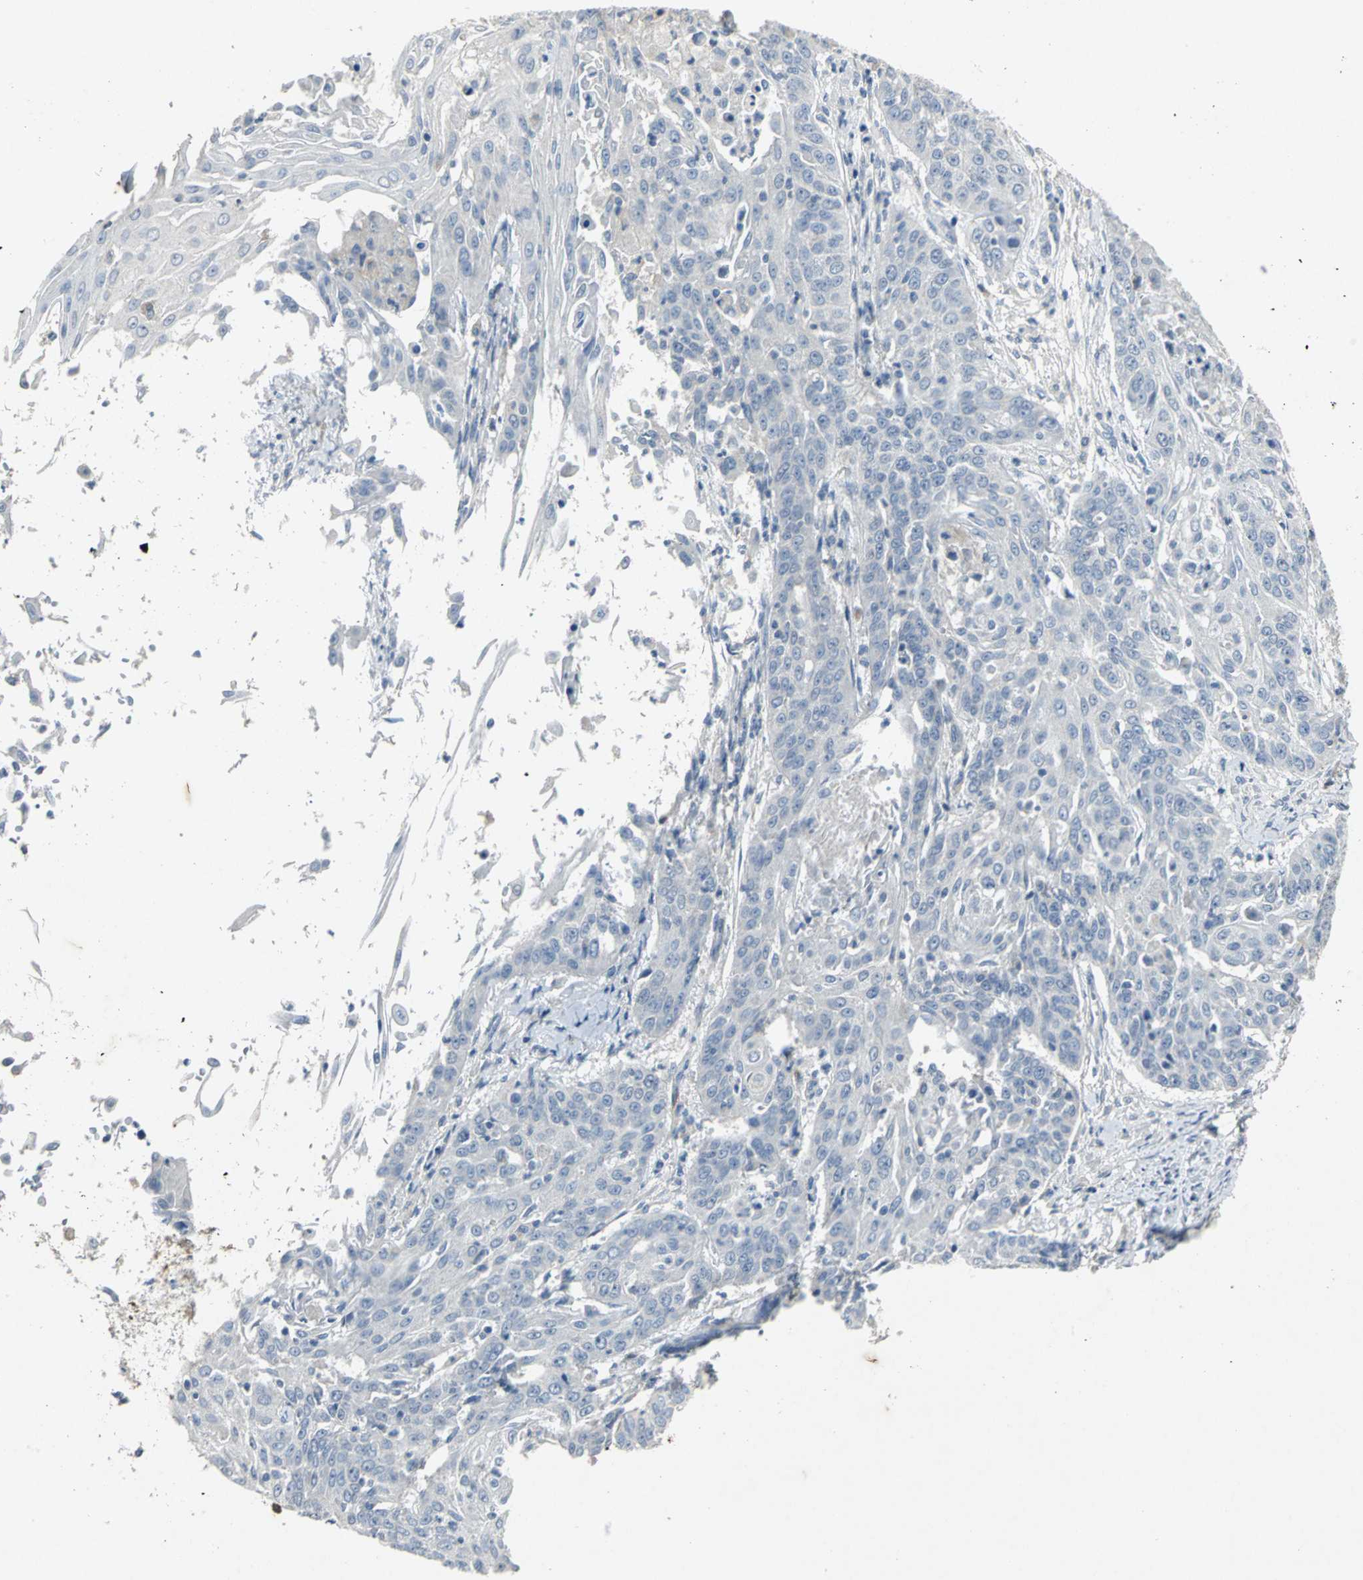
{"staining": {"intensity": "negative", "quantity": "none", "location": "none"}, "tissue": "cervical cancer", "cell_type": "Tumor cells", "image_type": "cancer", "snomed": [{"axis": "morphology", "description": "Squamous cell carcinoma, NOS"}, {"axis": "topography", "description": "Cervix"}], "caption": "This is an IHC photomicrograph of cervical cancer (squamous cell carcinoma). There is no positivity in tumor cells.", "gene": "EFNB3", "patient": {"sex": "female", "age": 33}}